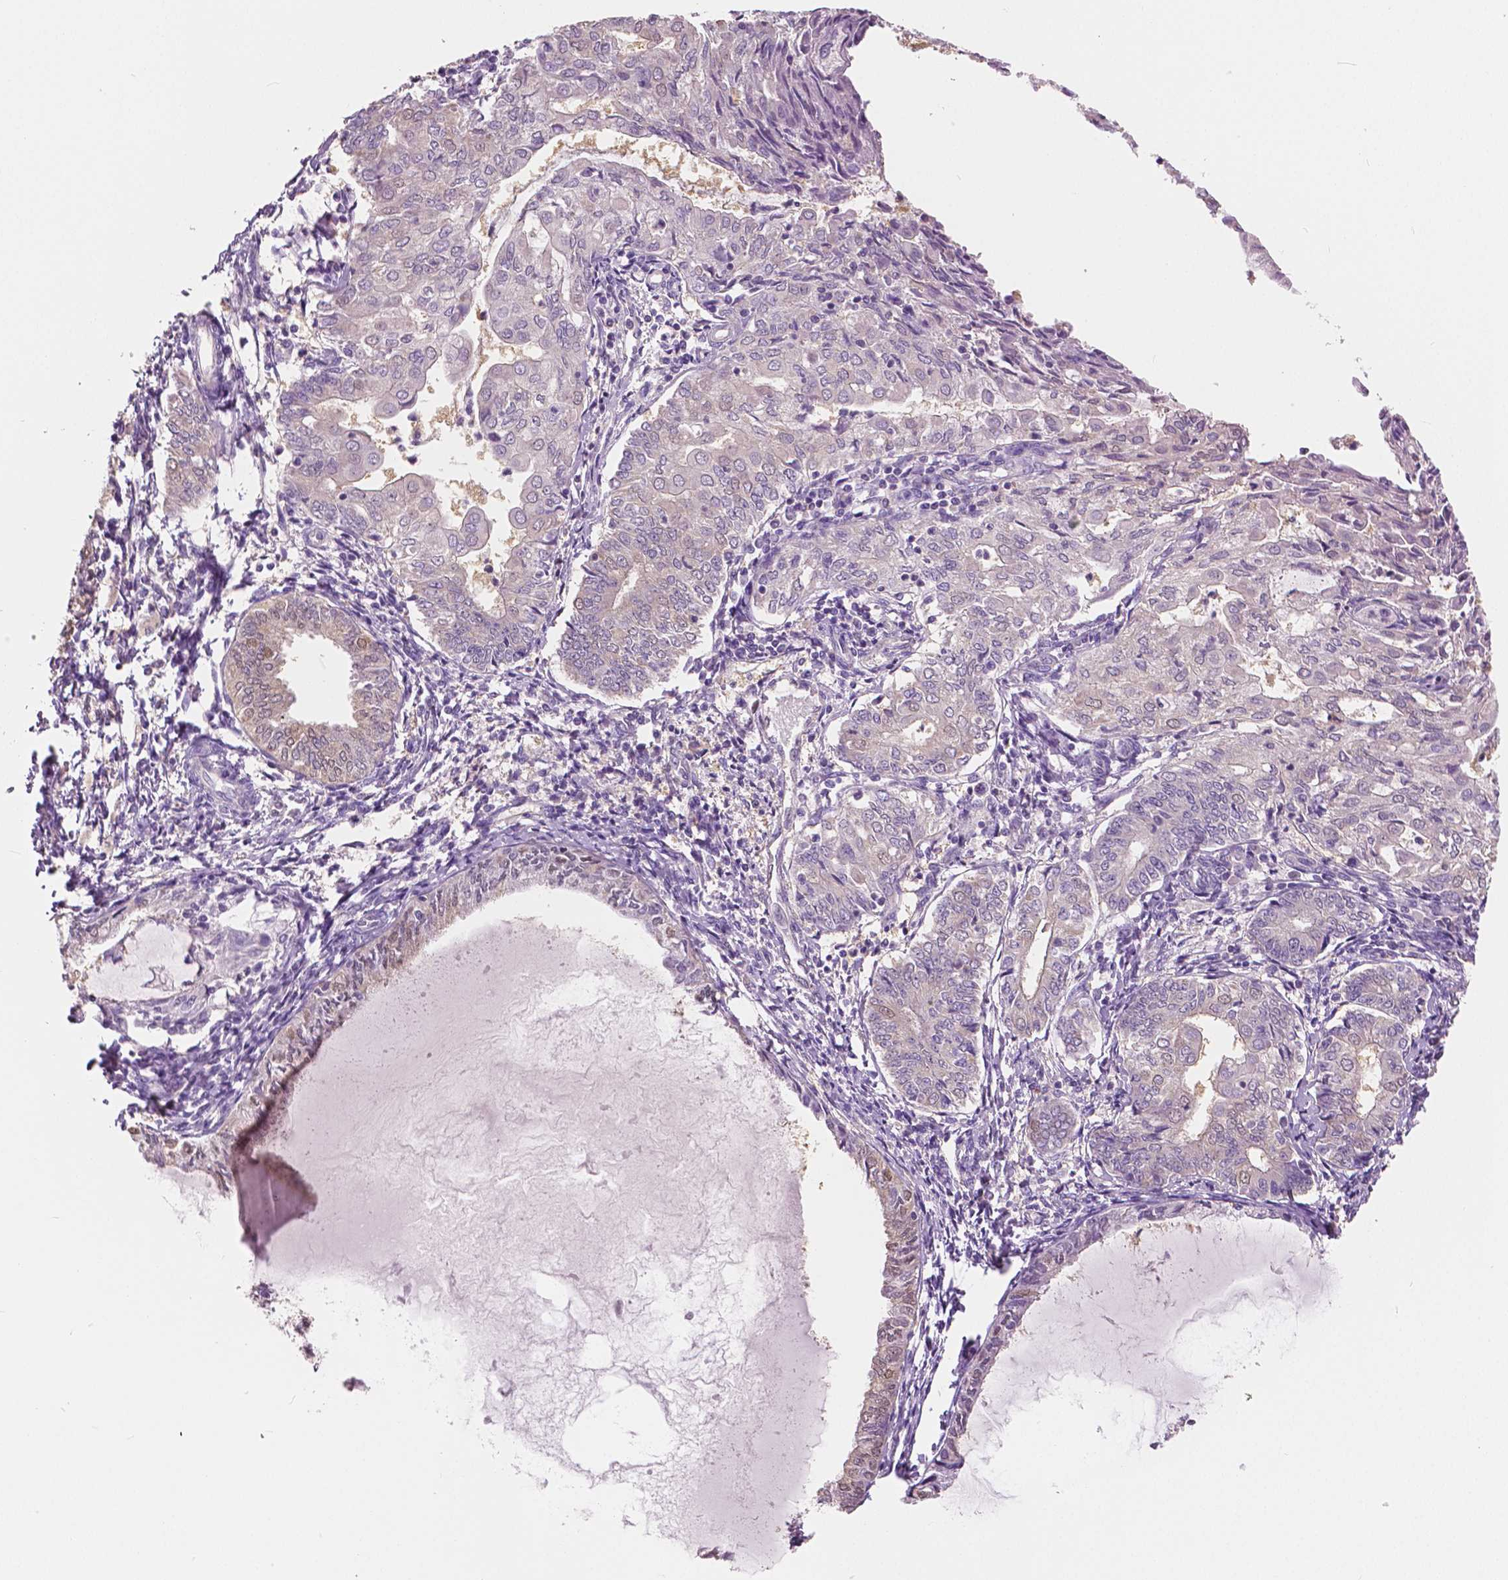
{"staining": {"intensity": "negative", "quantity": "none", "location": "none"}, "tissue": "endometrial cancer", "cell_type": "Tumor cells", "image_type": "cancer", "snomed": [{"axis": "morphology", "description": "Adenocarcinoma, NOS"}, {"axis": "topography", "description": "Endometrium"}], "caption": "Immunohistochemistry image of neoplastic tissue: endometrial cancer stained with DAB exhibits no significant protein staining in tumor cells. (Immunohistochemistry (ihc), brightfield microscopy, high magnification).", "gene": "TKFC", "patient": {"sex": "female", "age": 68}}